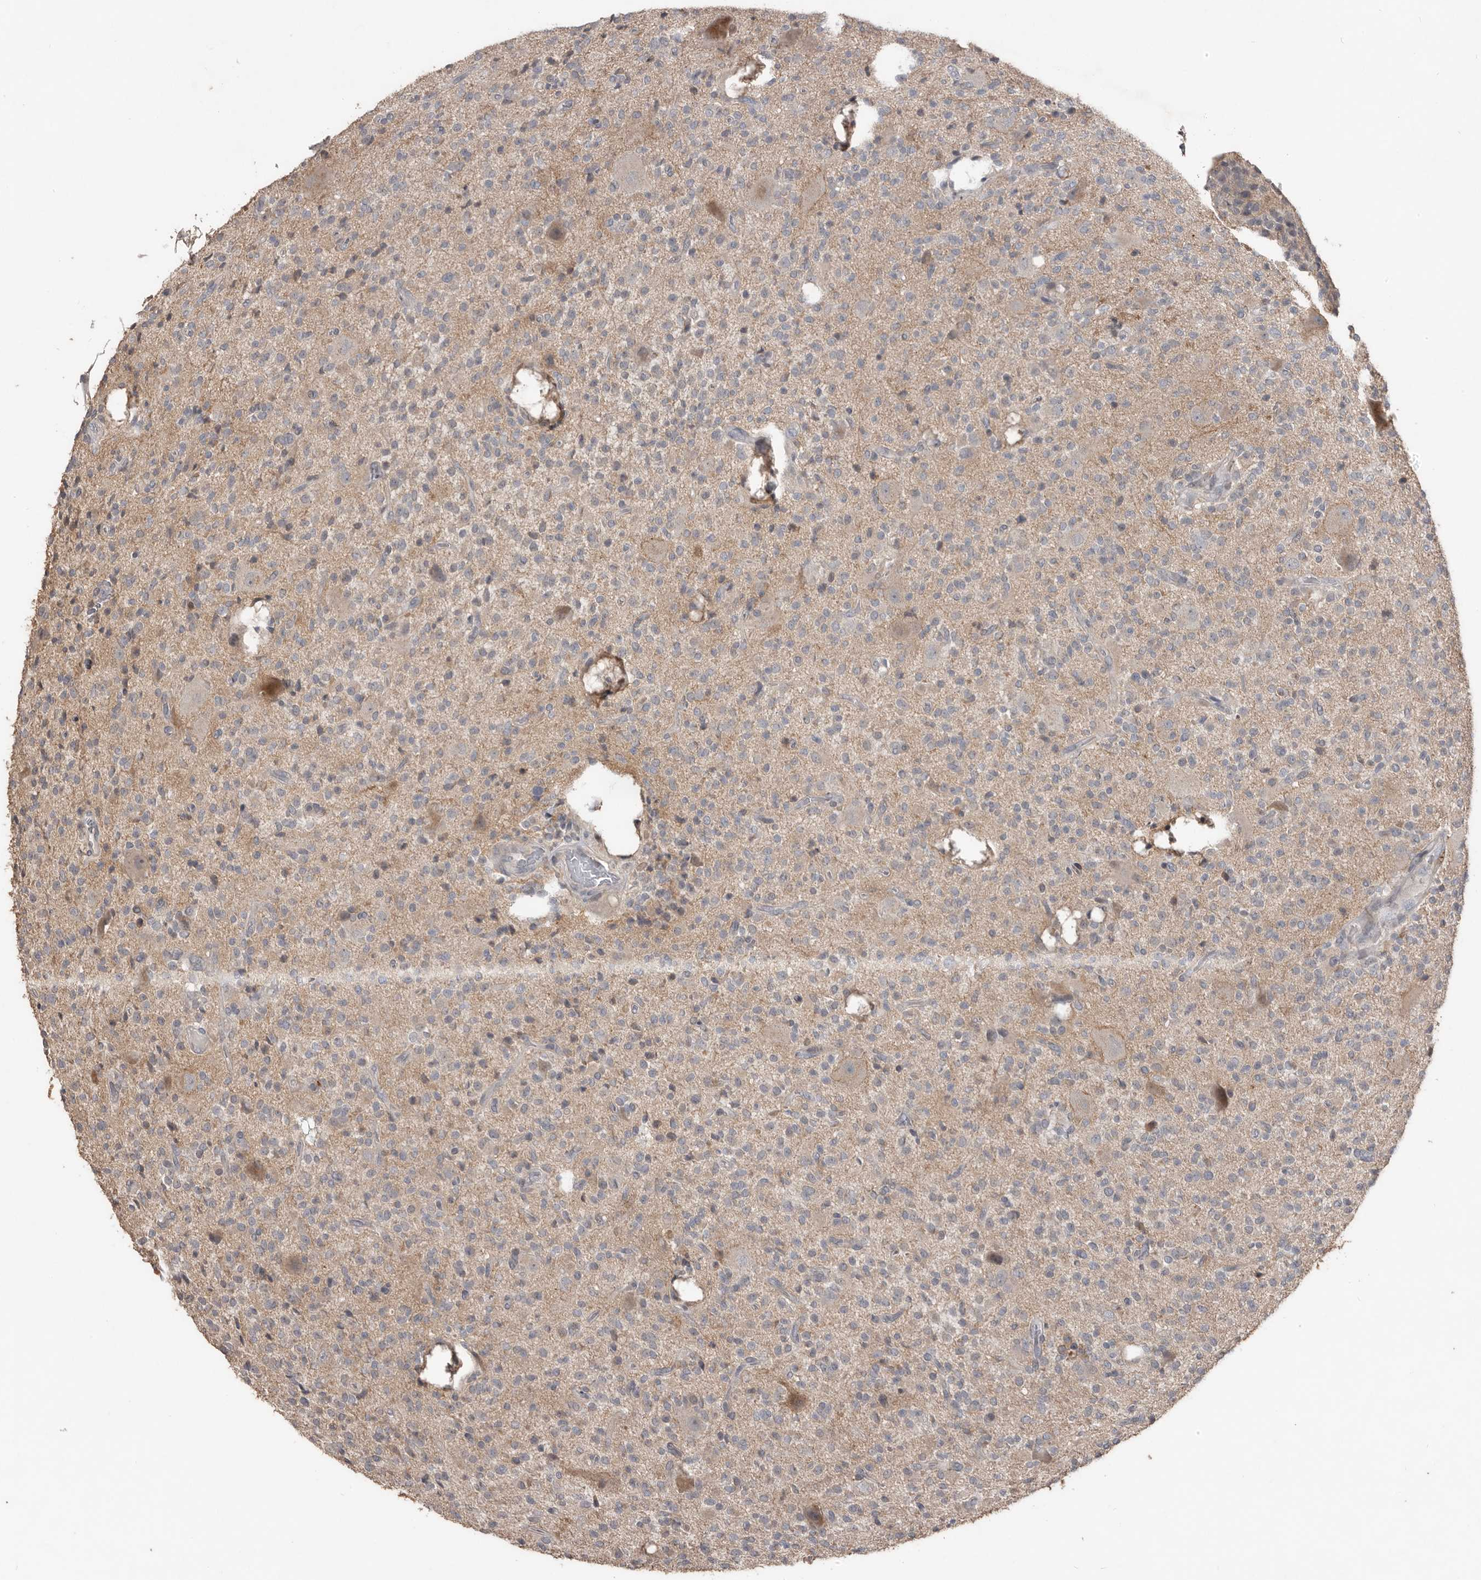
{"staining": {"intensity": "weak", "quantity": "<25%", "location": "cytoplasmic/membranous"}, "tissue": "glioma", "cell_type": "Tumor cells", "image_type": "cancer", "snomed": [{"axis": "morphology", "description": "Glioma, malignant, High grade"}, {"axis": "topography", "description": "Brain"}], "caption": "Immunohistochemical staining of glioma reveals no significant expression in tumor cells.", "gene": "BAMBI", "patient": {"sex": "male", "age": 34}}